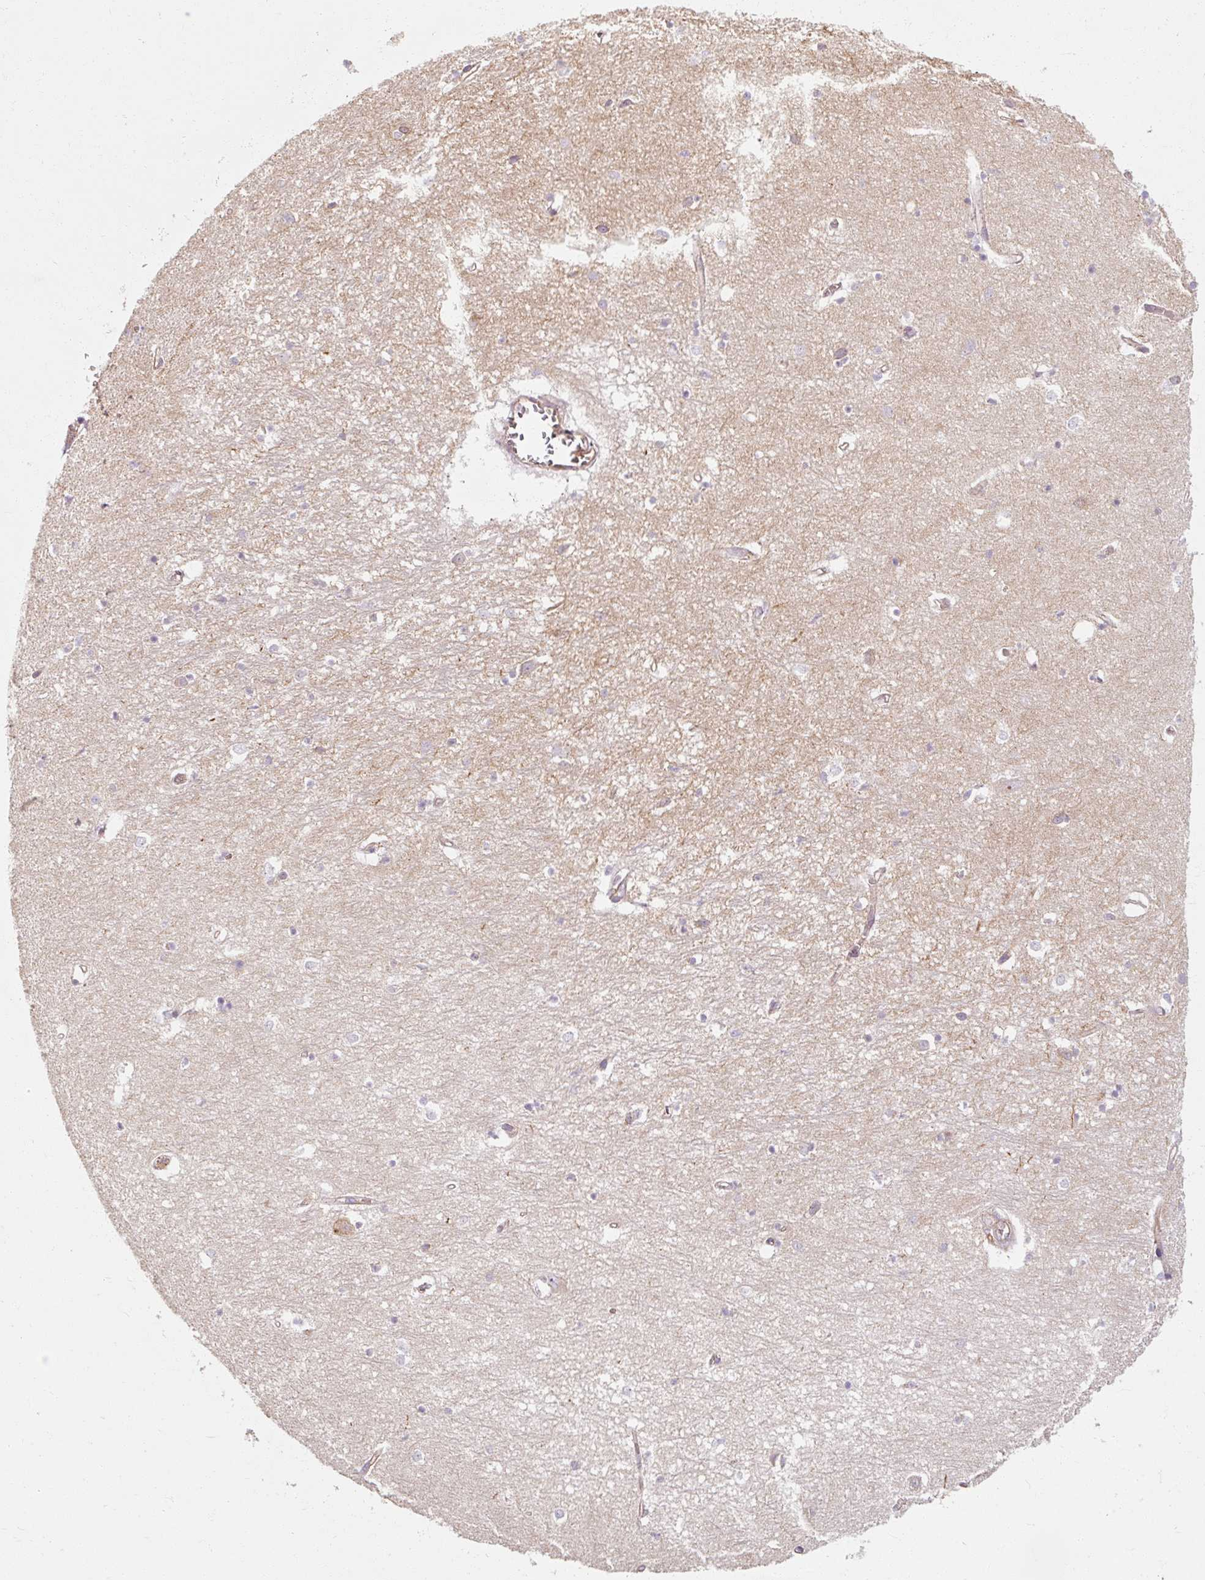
{"staining": {"intensity": "negative", "quantity": "none", "location": "none"}, "tissue": "hippocampus", "cell_type": "Glial cells", "image_type": "normal", "snomed": [{"axis": "morphology", "description": "Normal tissue, NOS"}, {"axis": "topography", "description": "Hippocampus"}], "caption": "DAB immunohistochemical staining of unremarkable human hippocampus reveals no significant staining in glial cells.", "gene": "TBC1D4", "patient": {"sex": "female", "age": 64}}